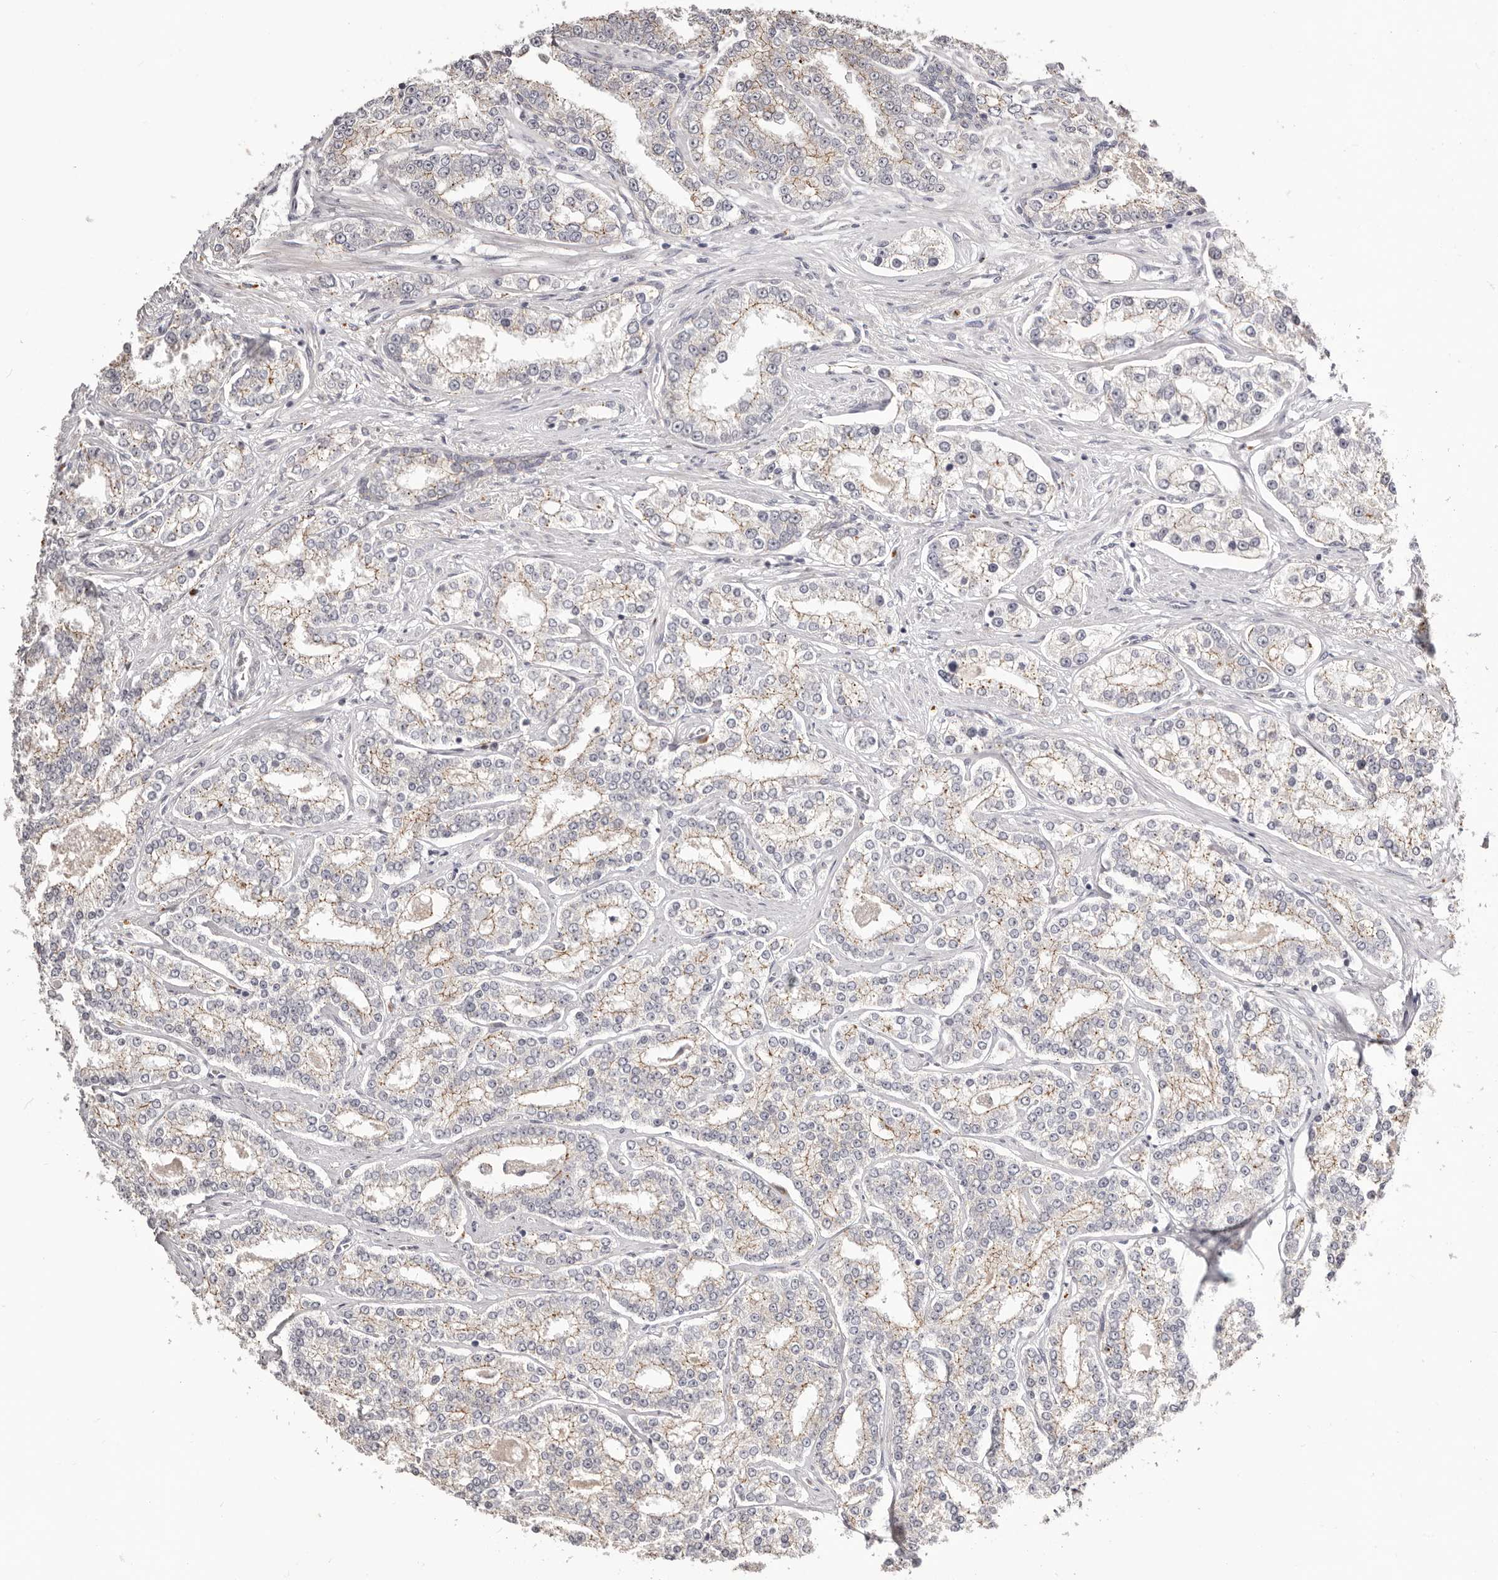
{"staining": {"intensity": "weak", "quantity": ">75%", "location": "cytoplasmic/membranous"}, "tissue": "prostate cancer", "cell_type": "Tumor cells", "image_type": "cancer", "snomed": [{"axis": "morphology", "description": "Normal tissue, NOS"}, {"axis": "morphology", "description": "Adenocarcinoma, High grade"}, {"axis": "topography", "description": "Prostate"}], "caption": "An immunohistochemistry (IHC) micrograph of neoplastic tissue is shown. Protein staining in brown labels weak cytoplasmic/membranous positivity in prostate cancer (high-grade adenocarcinoma) within tumor cells. (brown staining indicates protein expression, while blue staining denotes nuclei).", "gene": "PCDHB6", "patient": {"sex": "male", "age": 83}}